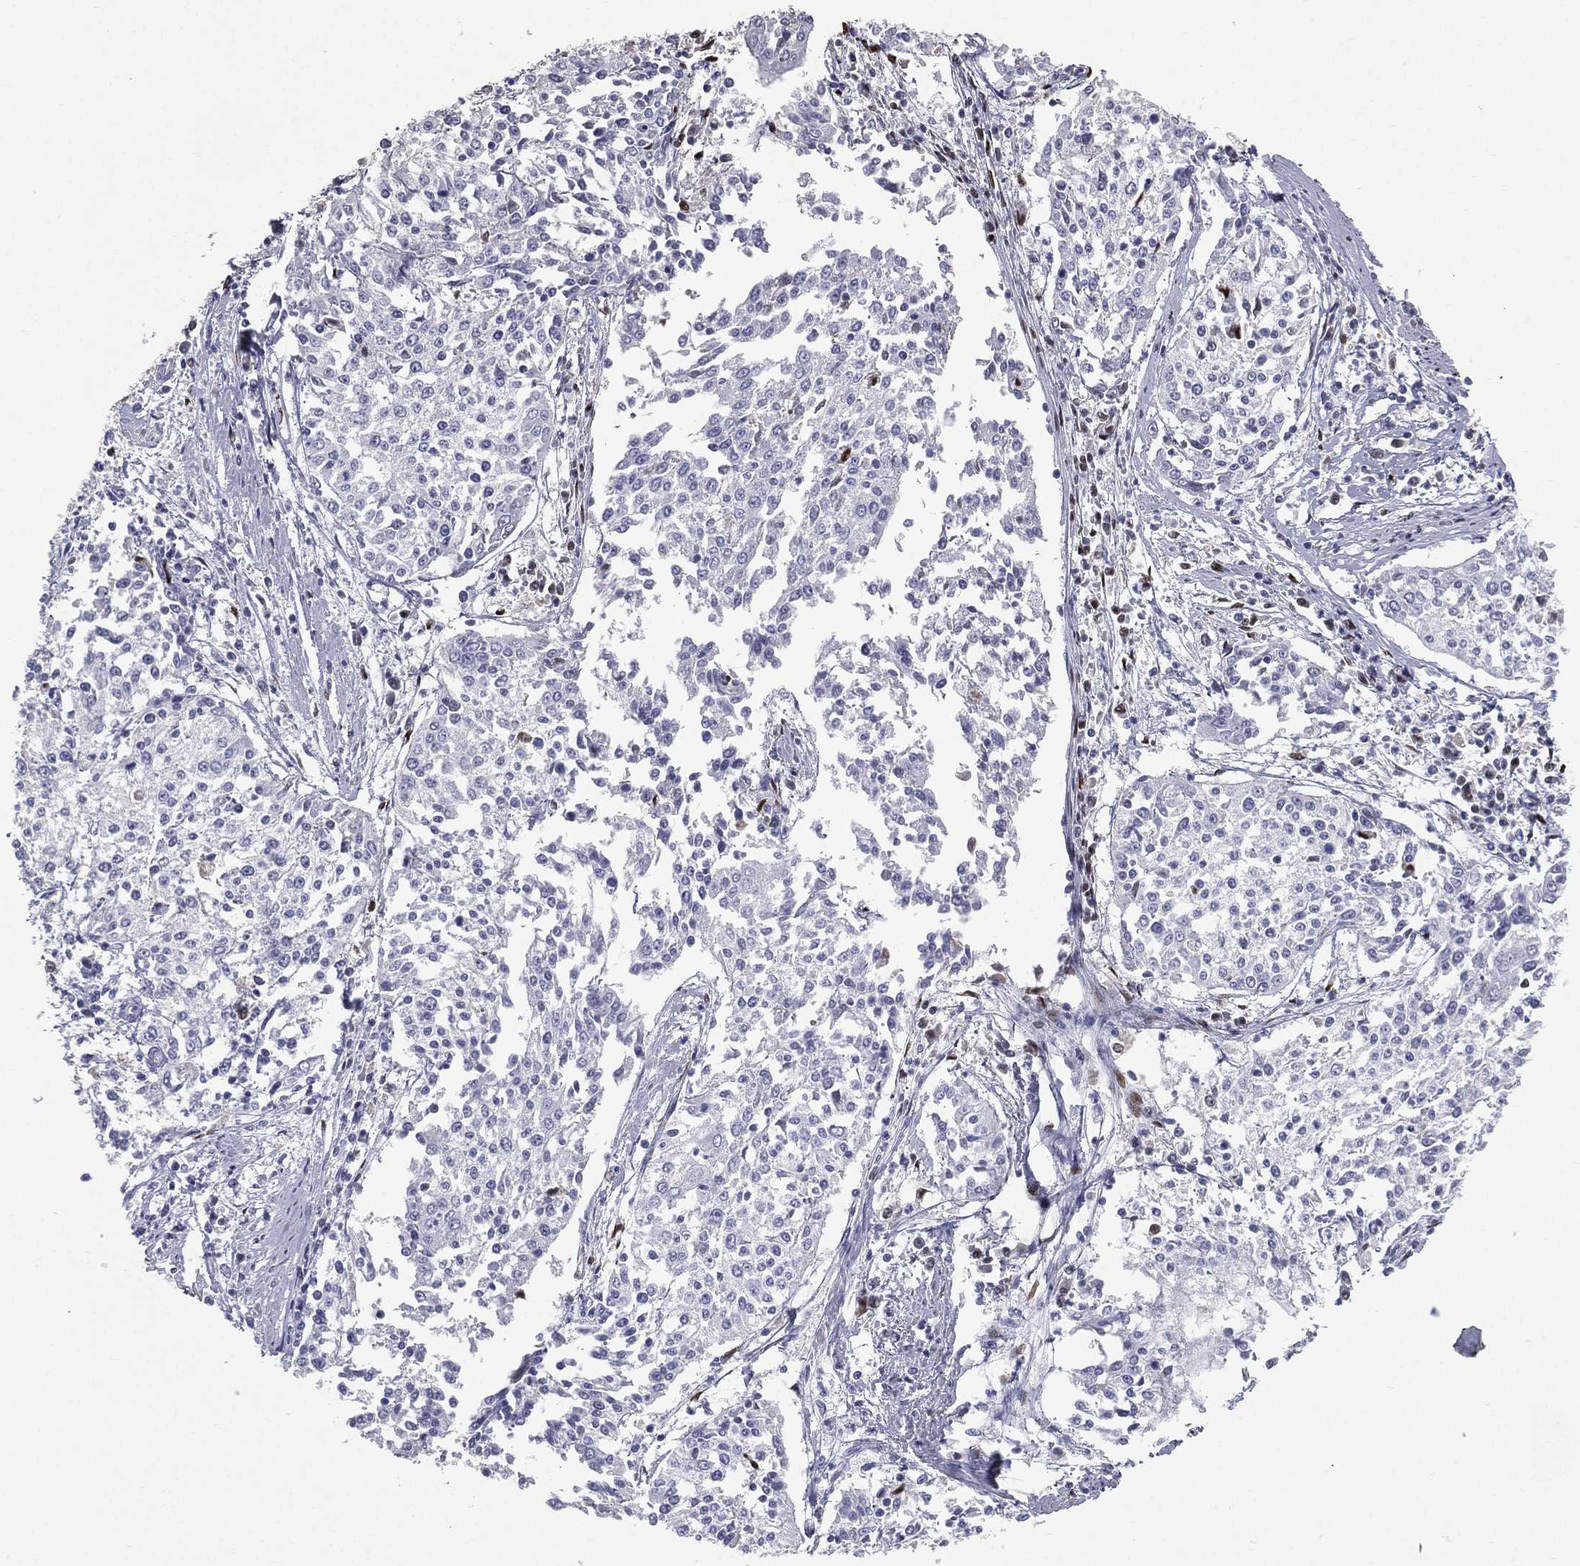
{"staining": {"intensity": "negative", "quantity": "none", "location": "none"}, "tissue": "cervical cancer", "cell_type": "Tumor cells", "image_type": "cancer", "snomed": [{"axis": "morphology", "description": "Squamous cell carcinoma, NOS"}, {"axis": "topography", "description": "Cervix"}], "caption": "A high-resolution photomicrograph shows immunohistochemistry (IHC) staining of cervical cancer, which shows no significant positivity in tumor cells.", "gene": "ESX1", "patient": {"sex": "female", "age": 41}}